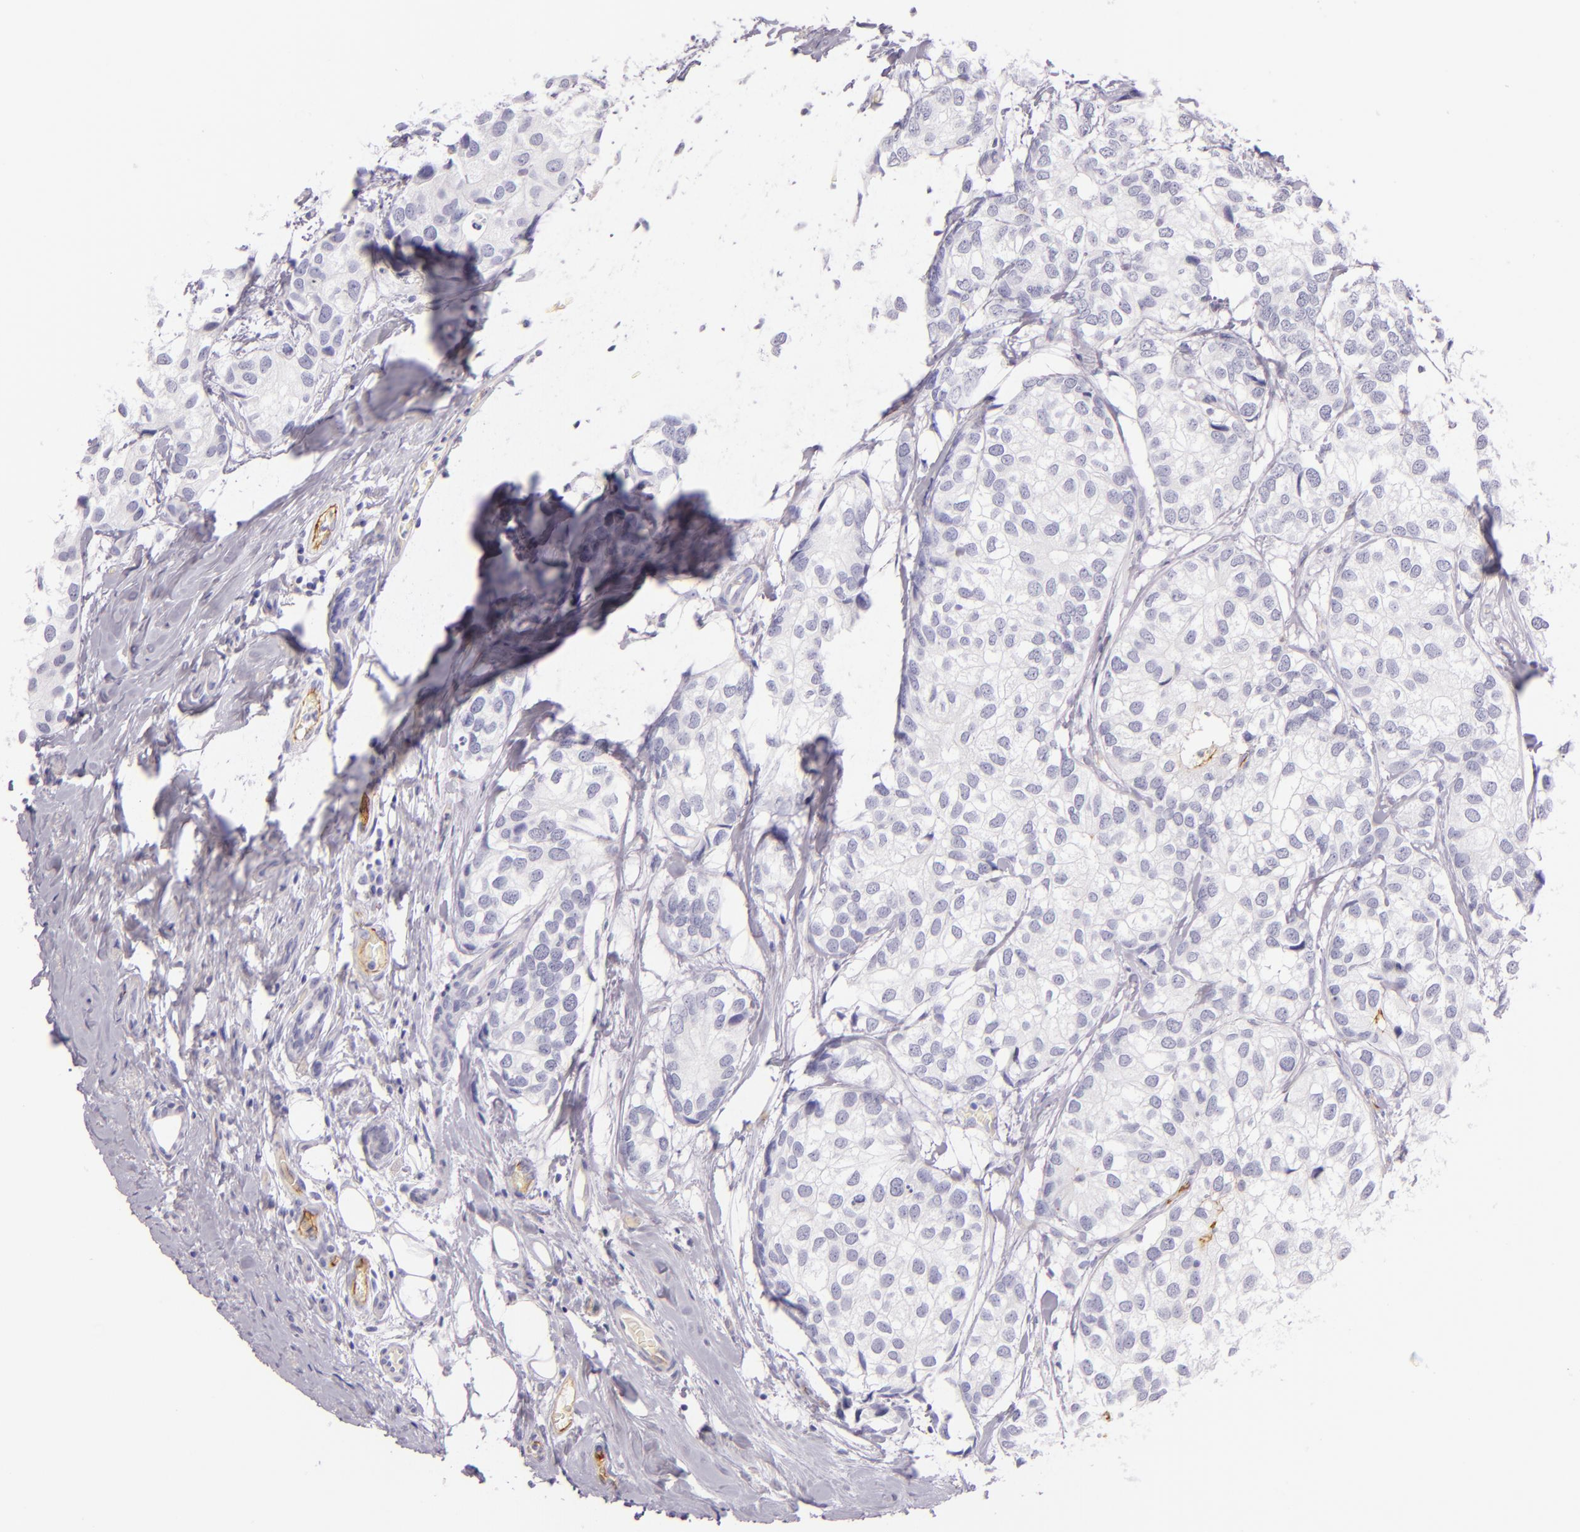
{"staining": {"intensity": "negative", "quantity": "none", "location": "none"}, "tissue": "breast cancer", "cell_type": "Tumor cells", "image_type": "cancer", "snomed": [{"axis": "morphology", "description": "Duct carcinoma"}, {"axis": "topography", "description": "Breast"}], "caption": "Tumor cells are negative for brown protein staining in breast infiltrating ductal carcinoma.", "gene": "ICAM1", "patient": {"sex": "female", "age": 68}}